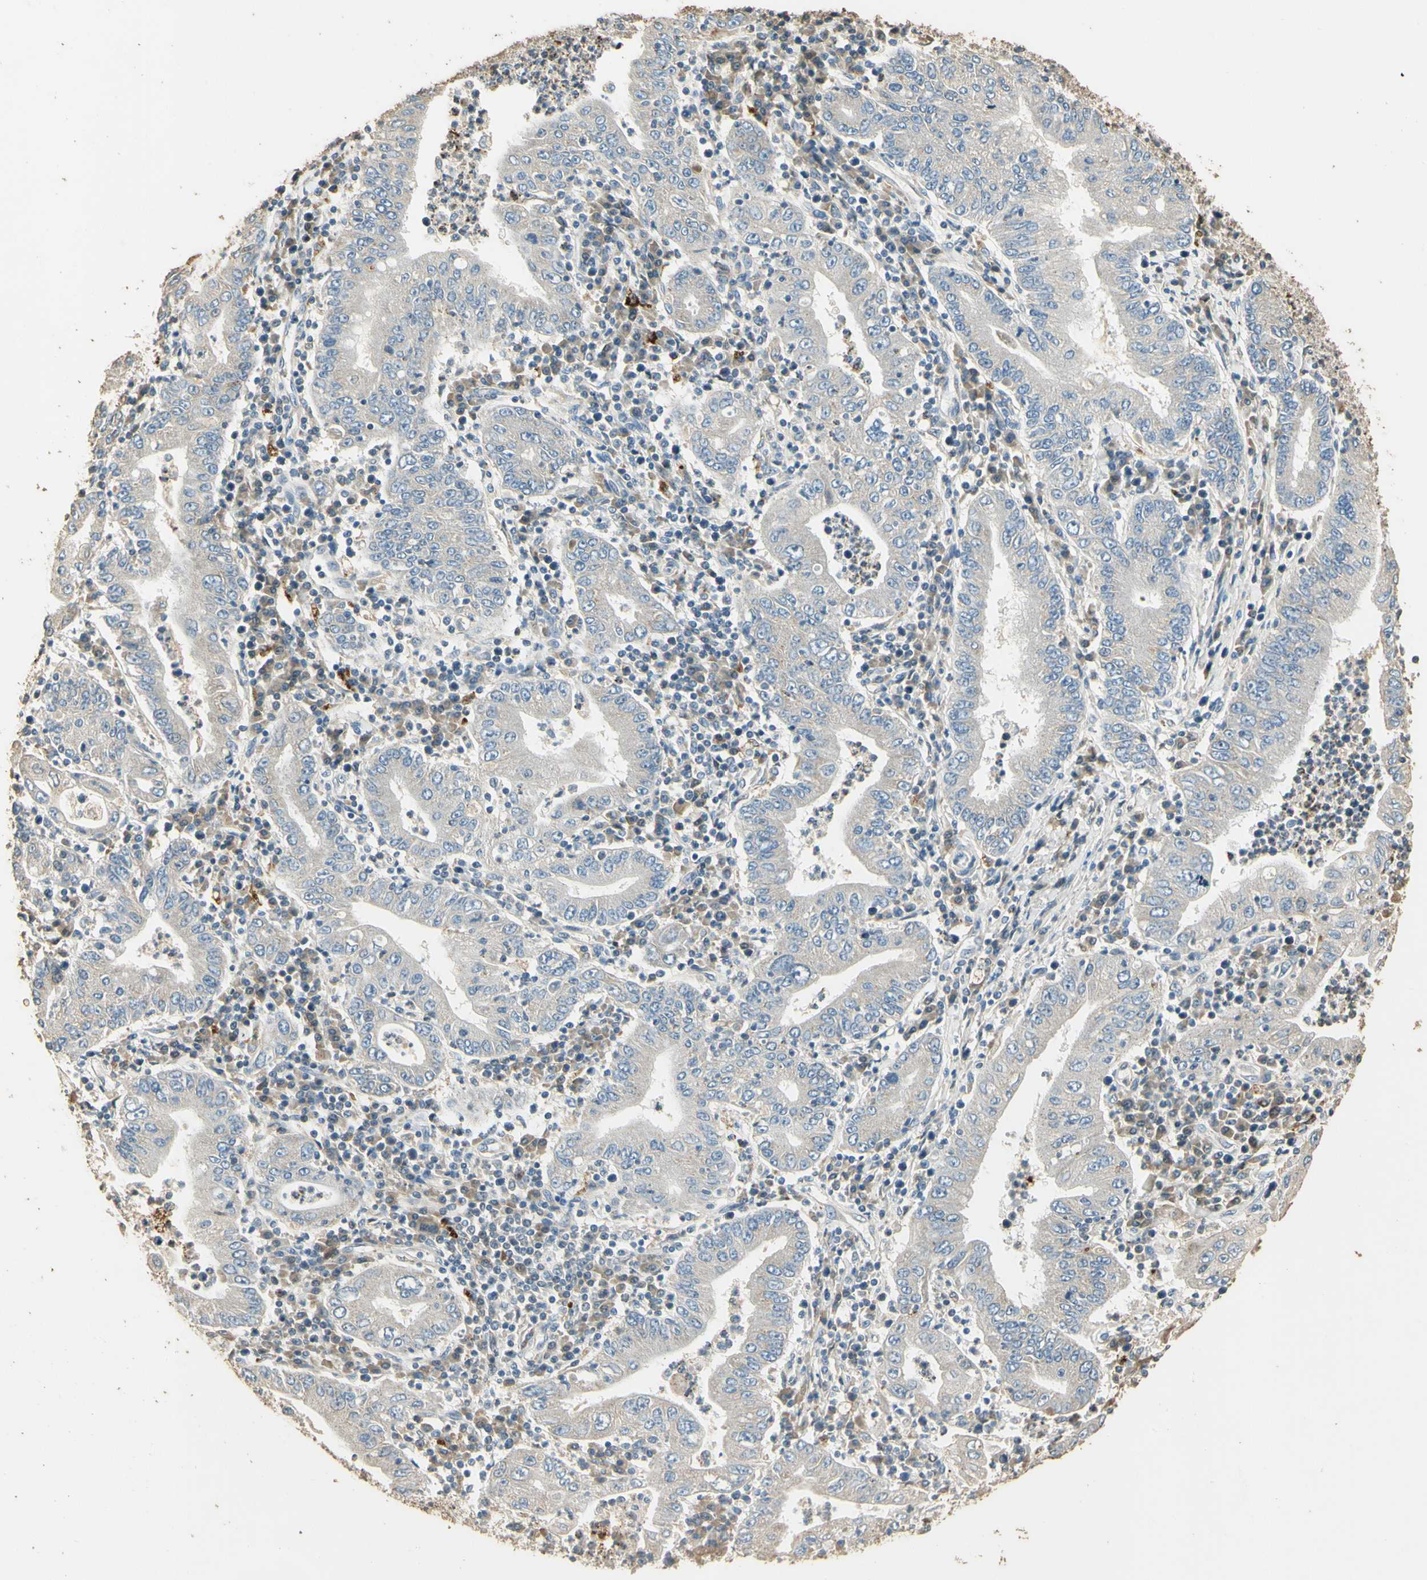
{"staining": {"intensity": "negative", "quantity": "none", "location": "none"}, "tissue": "stomach cancer", "cell_type": "Tumor cells", "image_type": "cancer", "snomed": [{"axis": "morphology", "description": "Normal tissue, NOS"}, {"axis": "morphology", "description": "Adenocarcinoma, NOS"}, {"axis": "topography", "description": "Esophagus"}, {"axis": "topography", "description": "Stomach, upper"}, {"axis": "topography", "description": "Peripheral nerve tissue"}], "caption": "This photomicrograph is of adenocarcinoma (stomach) stained with IHC to label a protein in brown with the nuclei are counter-stained blue. There is no positivity in tumor cells. (DAB immunohistochemistry (IHC), high magnification).", "gene": "ARHGEF17", "patient": {"sex": "male", "age": 62}}